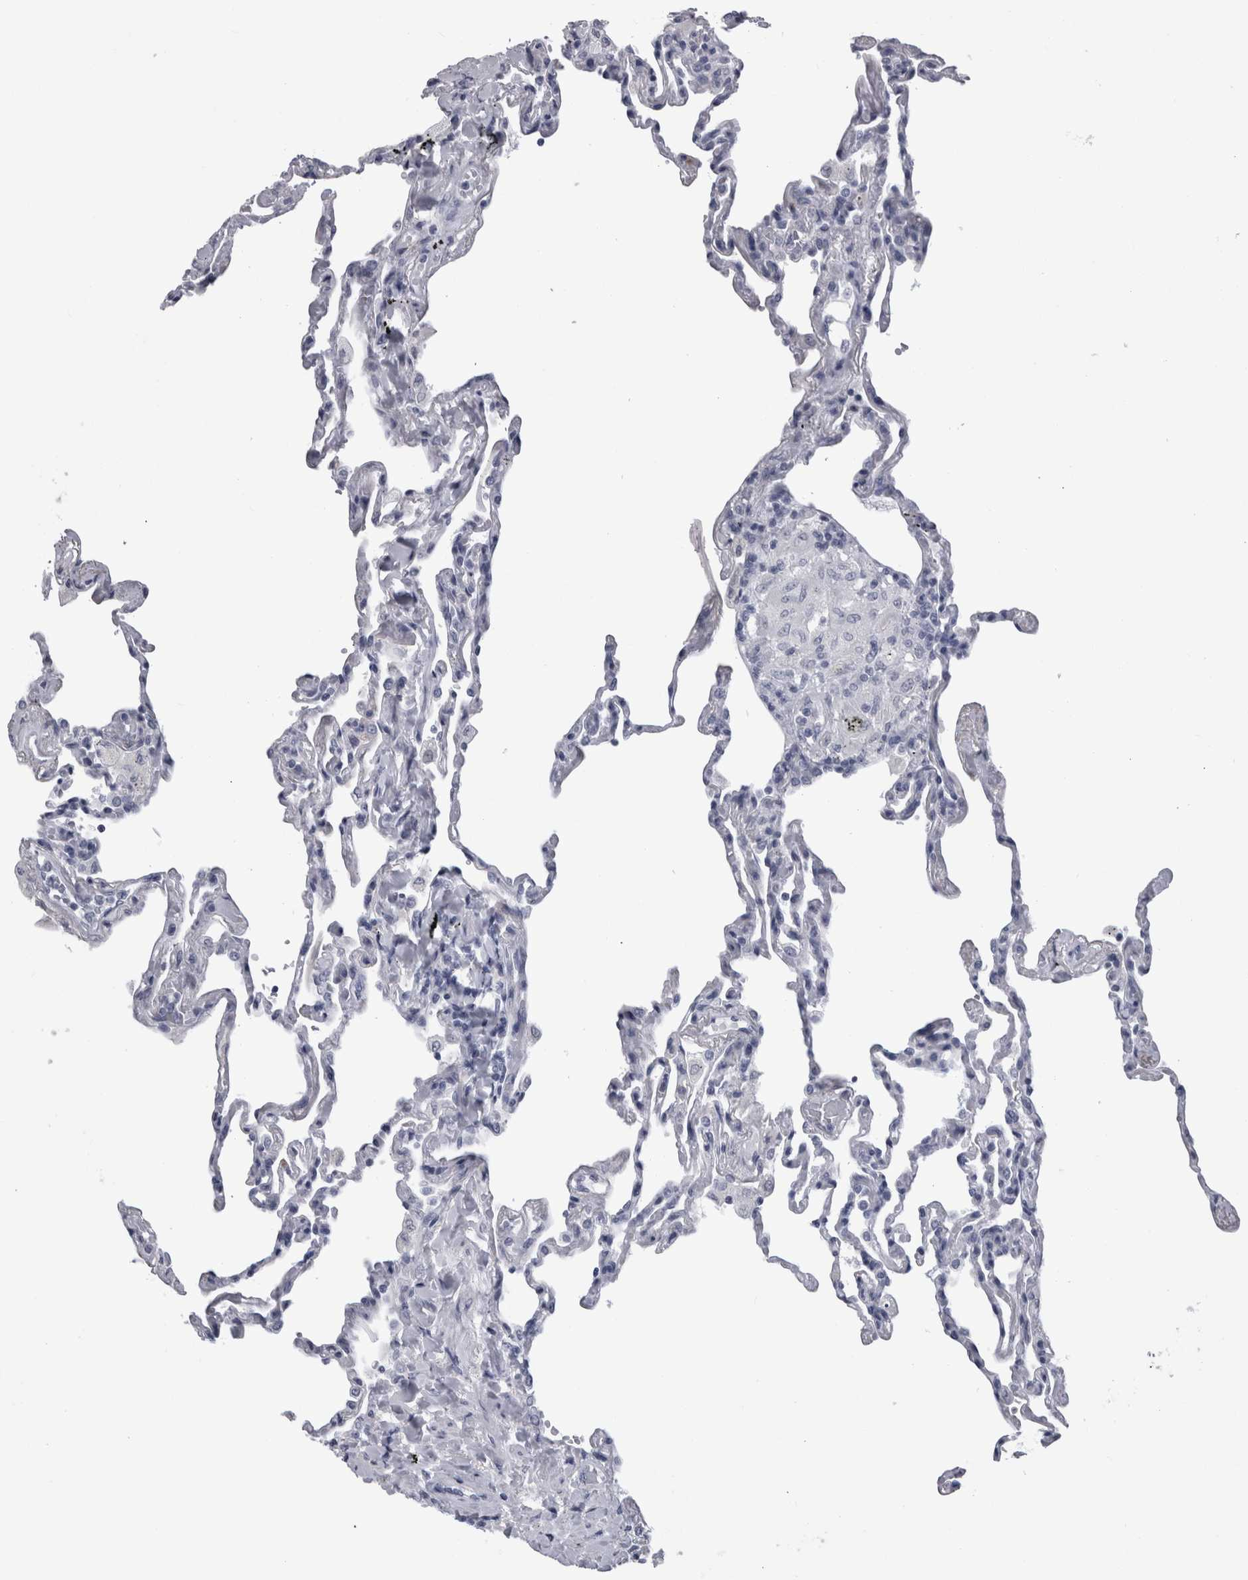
{"staining": {"intensity": "negative", "quantity": "none", "location": "none"}, "tissue": "lung", "cell_type": "Alveolar cells", "image_type": "normal", "snomed": [{"axis": "morphology", "description": "Normal tissue, NOS"}, {"axis": "topography", "description": "Lung"}], "caption": "DAB immunohistochemical staining of unremarkable lung shows no significant expression in alveolar cells. (Brightfield microscopy of DAB immunohistochemistry at high magnification).", "gene": "ALDH8A1", "patient": {"sex": "male", "age": 59}}